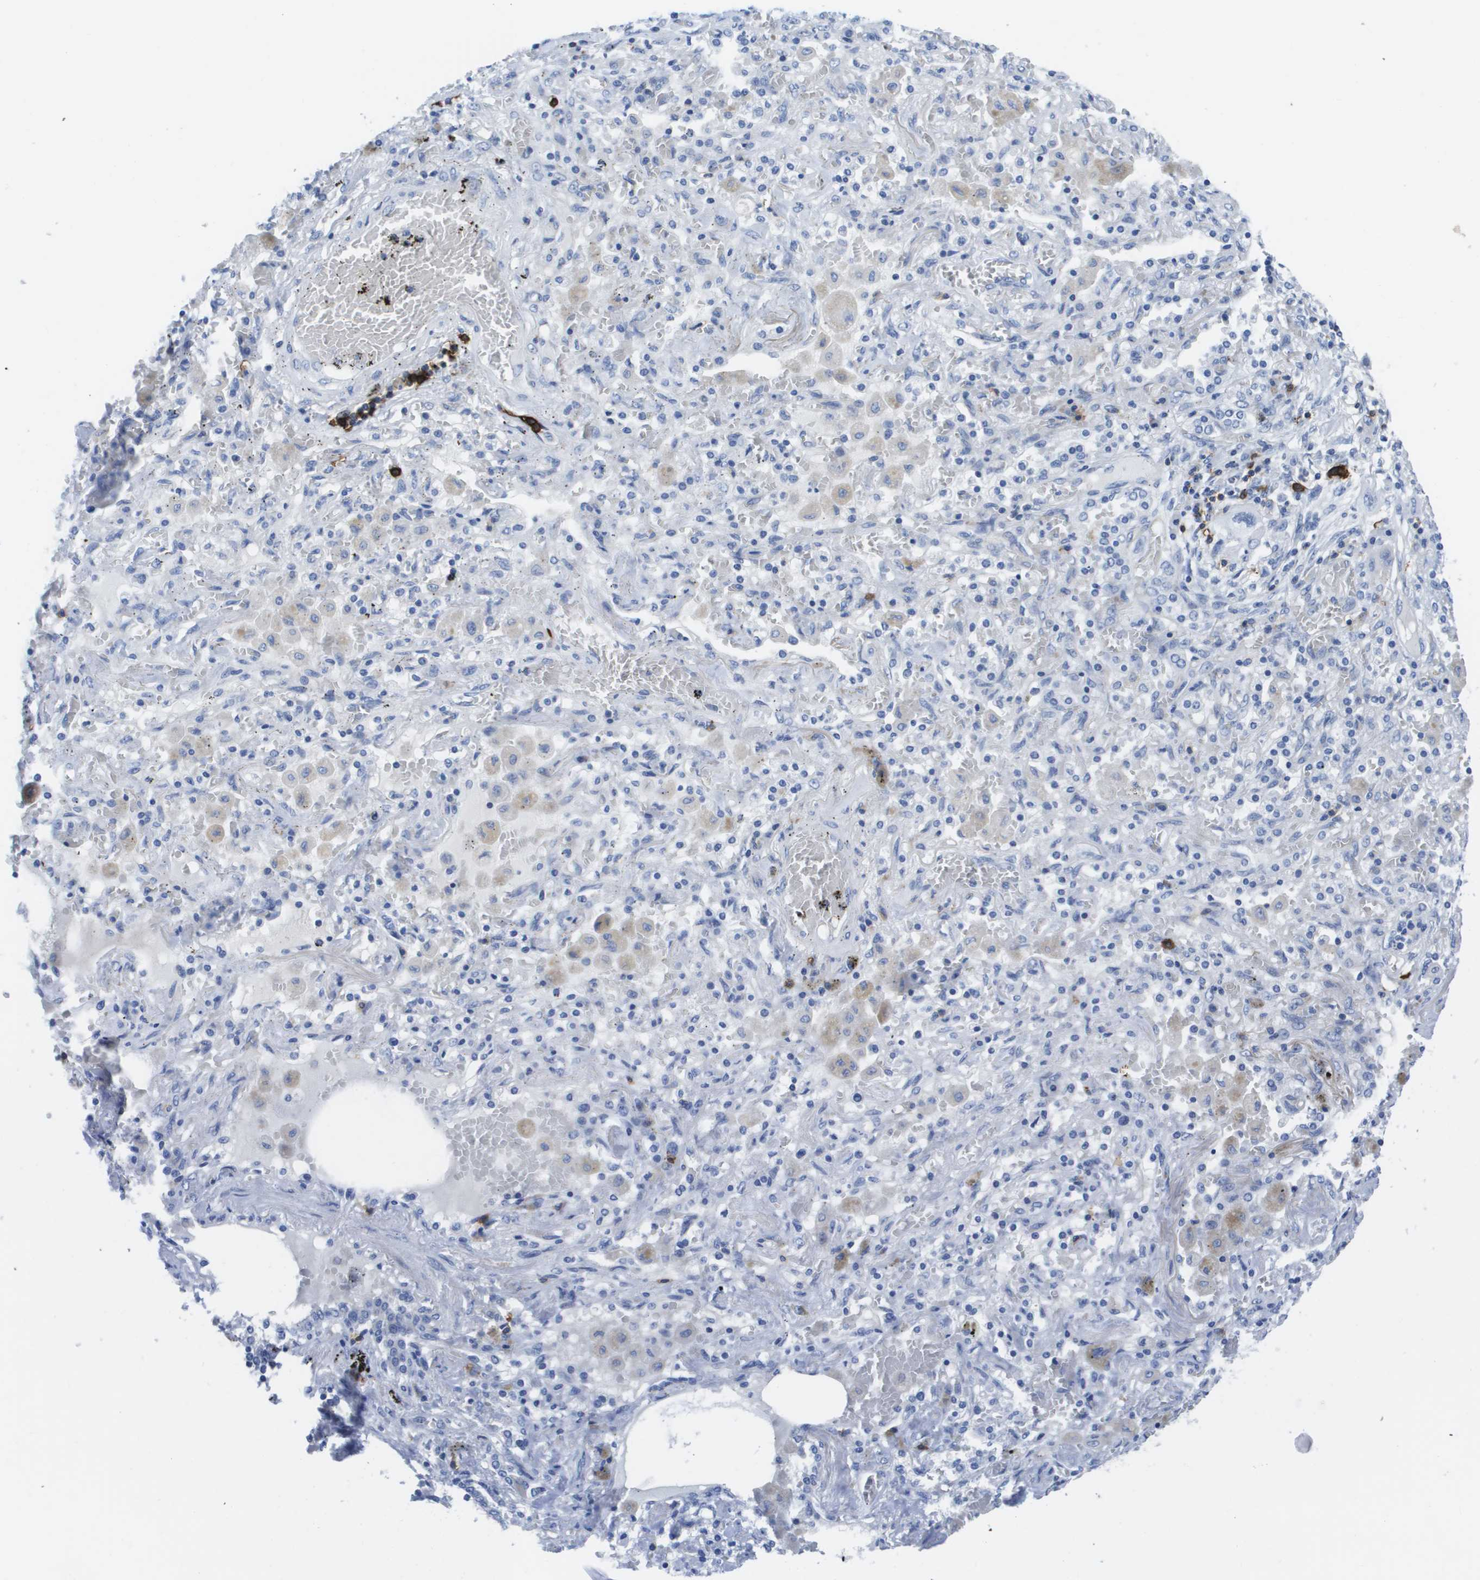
{"staining": {"intensity": "negative", "quantity": "none", "location": "none"}, "tissue": "lung cancer", "cell_type": "Tumor cells", "image_type": "cancer", "snomed": [{"axis": "morphology", "description": "Squamous cell carcinoma, NOS"}, {"axis": "topography", "description": "Lung"}], "caption": "Photomicrograph shows no significant protein positivity in tumor cells of lung cancer (squamous cell carcinoma).", "gene": "MS4A1", "patient": {"sex": "female", "age": 47}}